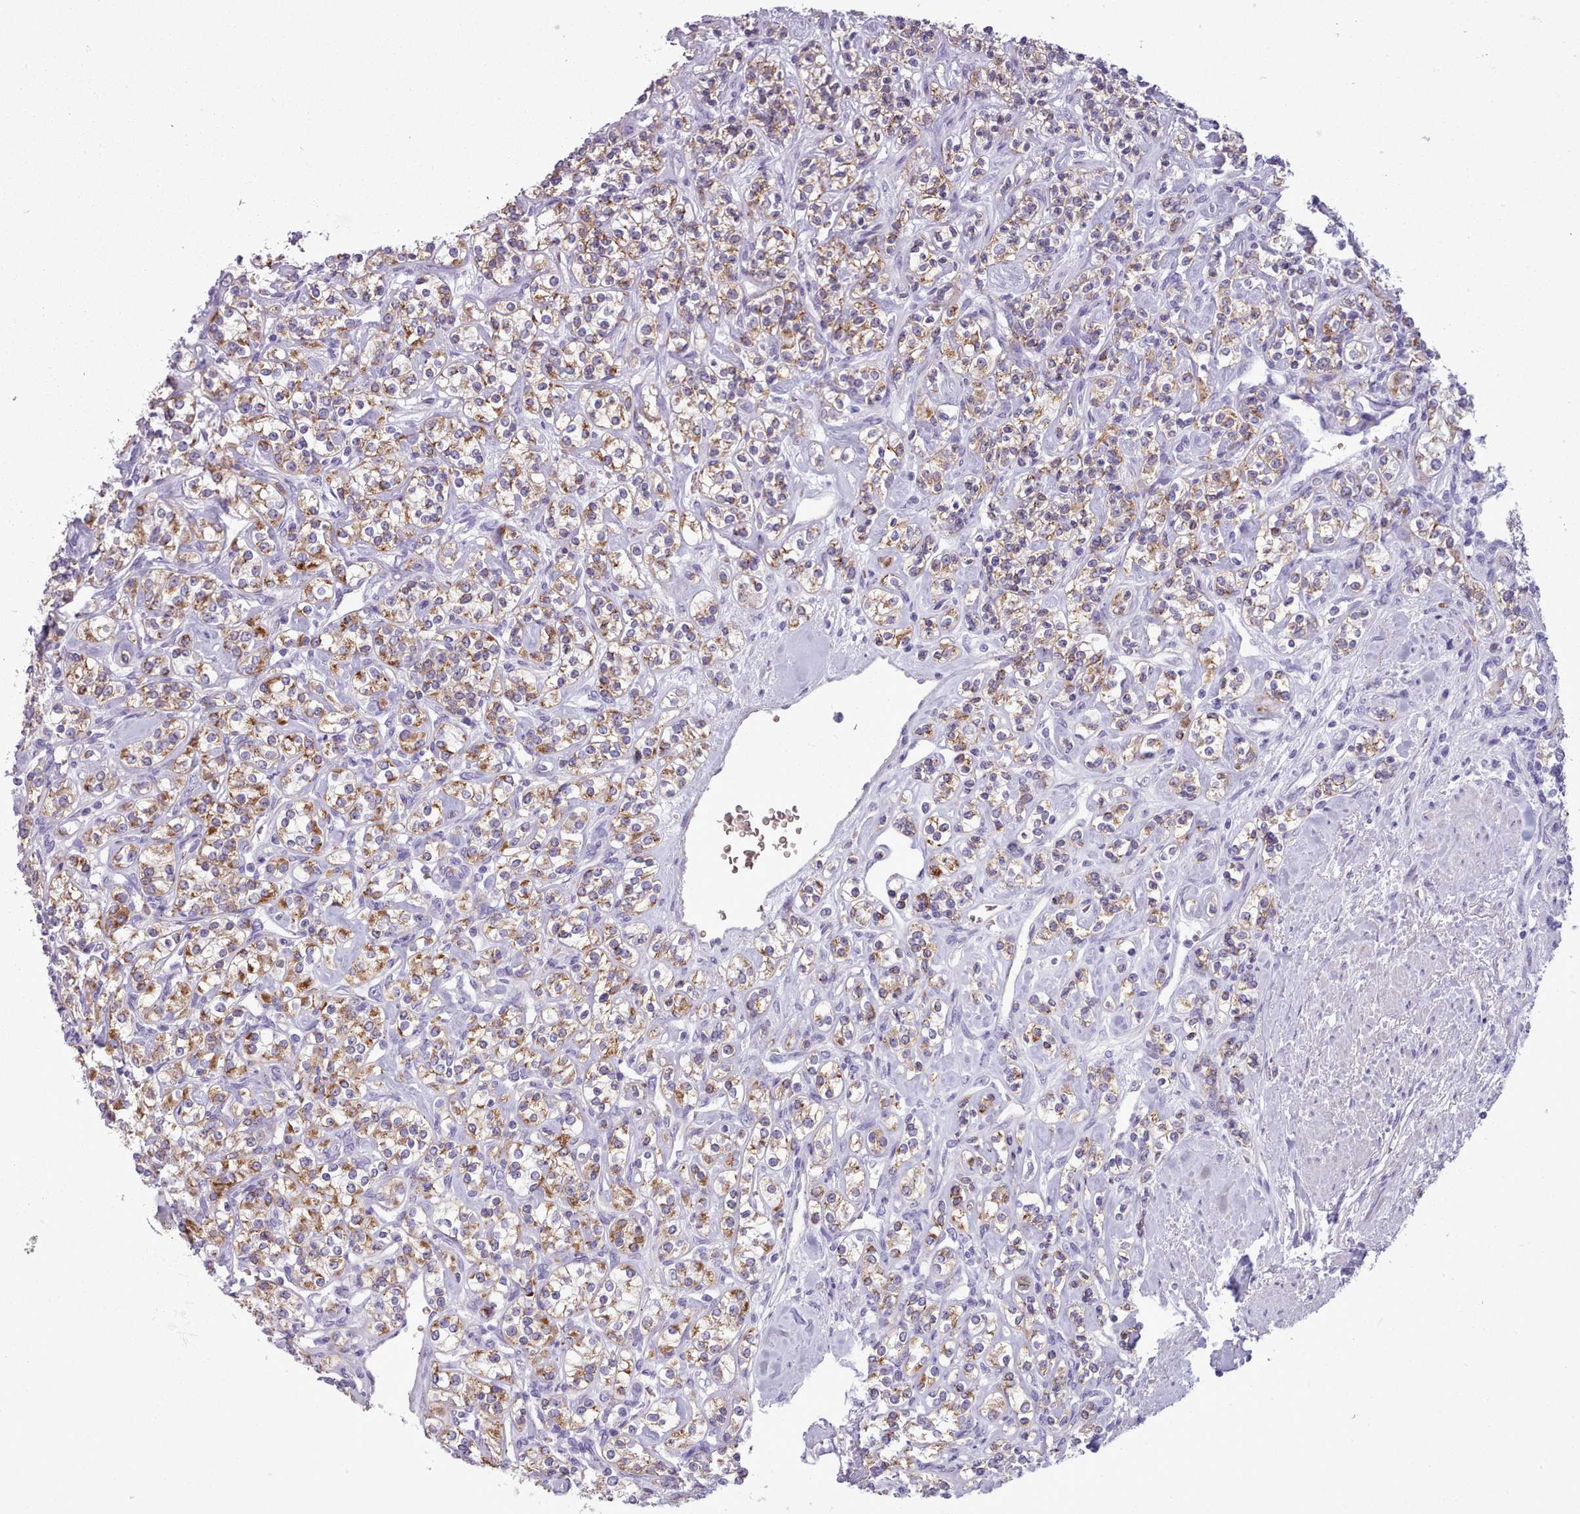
{"staining": {"intensity": "moderate", "quantity": ">75%", "location": "cytoplasmic/membranous"}, "tissue": "renal cancer", "cell_type": "Tumor cells", "image_type": "cancer", "snomed": [{"axis": "morphology", "description": "Adenocarcinoma, NOS"}, {"axis": "topography", "description": "Kidney"}], "caption": "Moderate cytoplasmic/membranous protein staining is appreciated in about >75% of tumor cells in renal adenocarcinoma.", "gene": "AK4", "patient": {"sex": "male", "age": 77}}